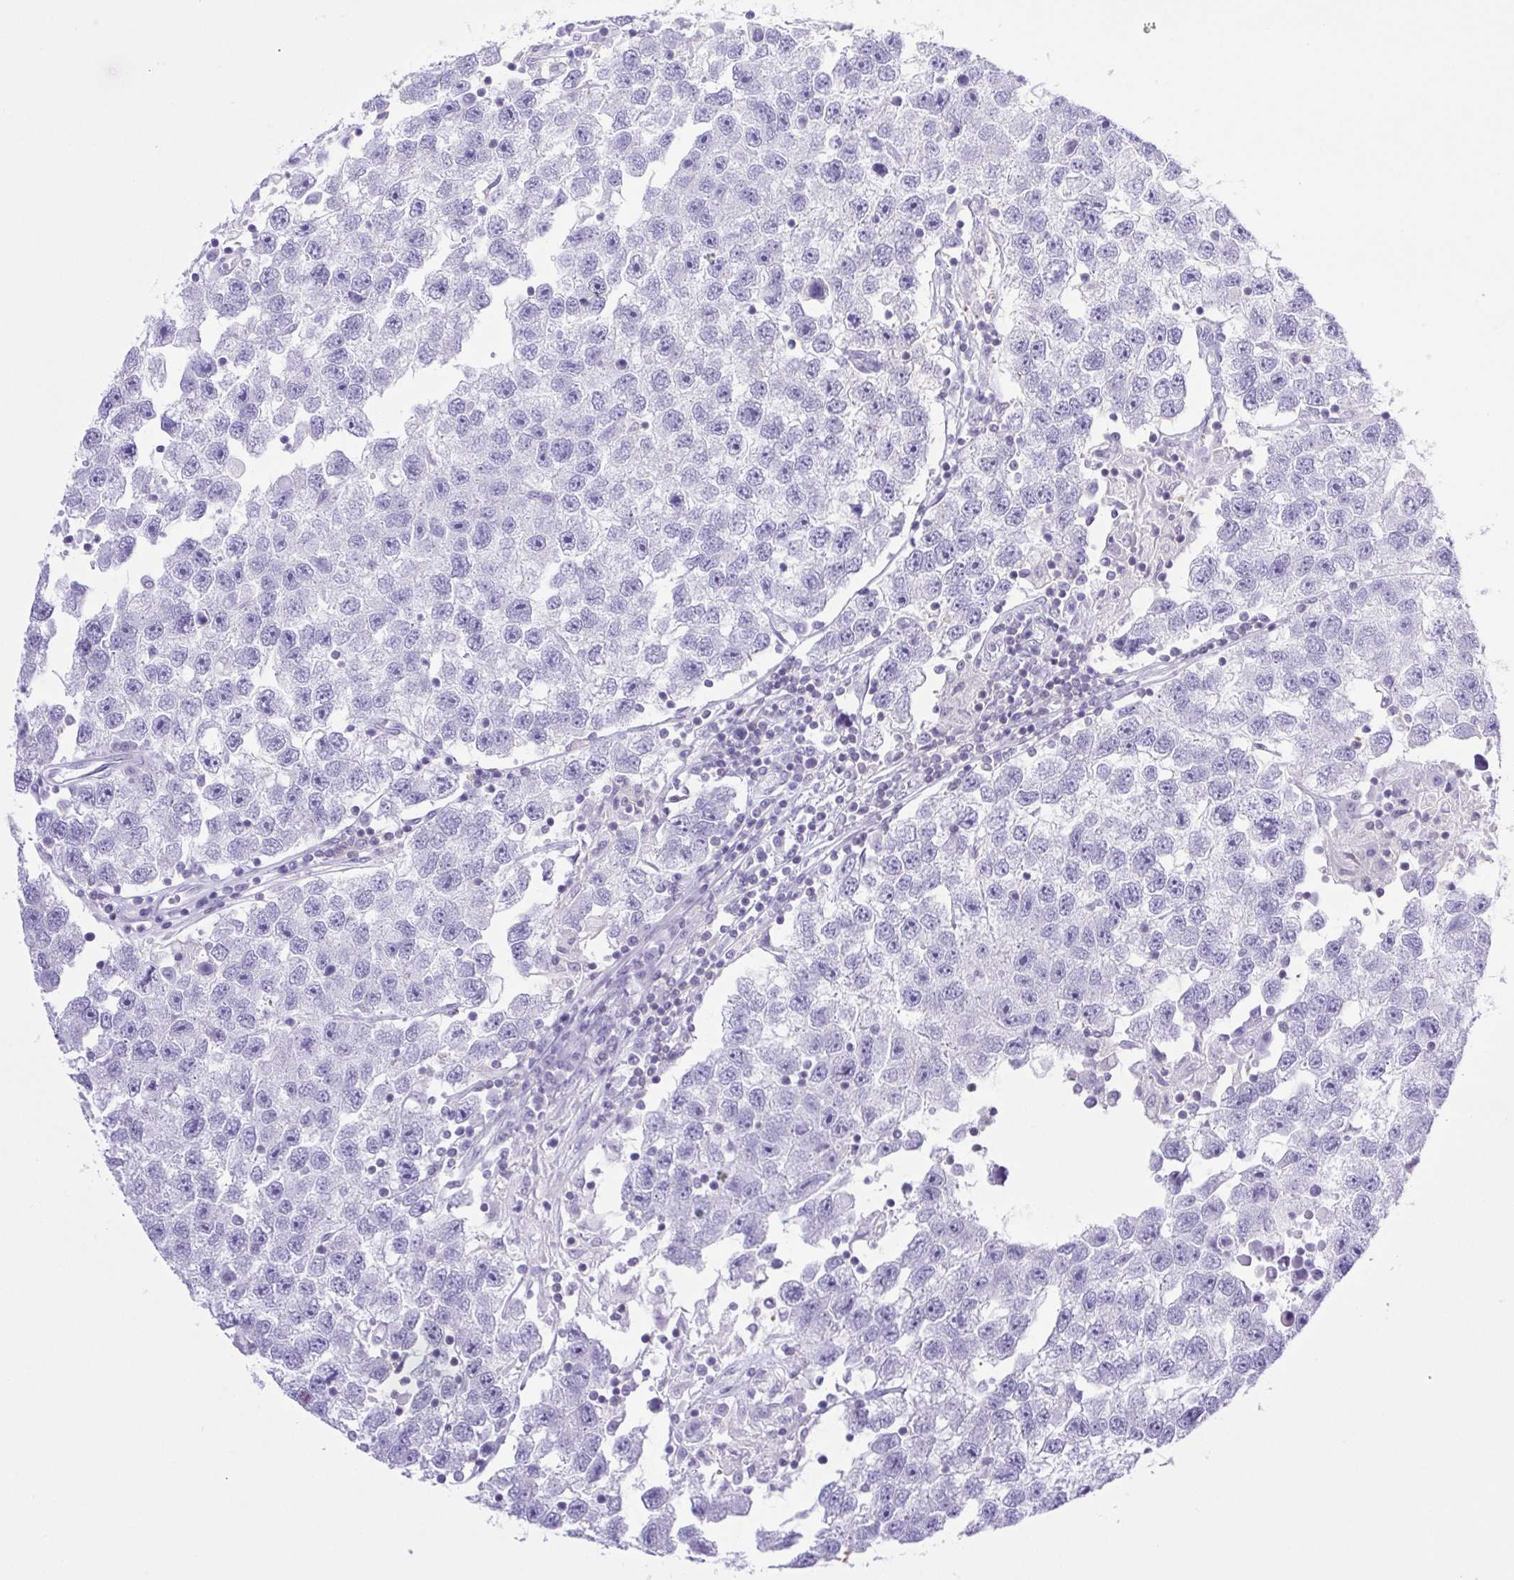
{"staining": {"intensity": "negative", "quantity": "none", "location": "none"}, "tissue": "testis cancer", "cell_type": "Tumor cells", "image_type": "cancer", "snomed": [{"axis": "morphology", "description": "Seminoma, NOS"}, {"axis": "topography", "description": "Testis"}], "caption": "DAB immunohistochemical staining of human testis cancer shows no significant staining in tumor cells.", "gene": "SYNPR", "patient": {"sex": "male", "age": 26}}